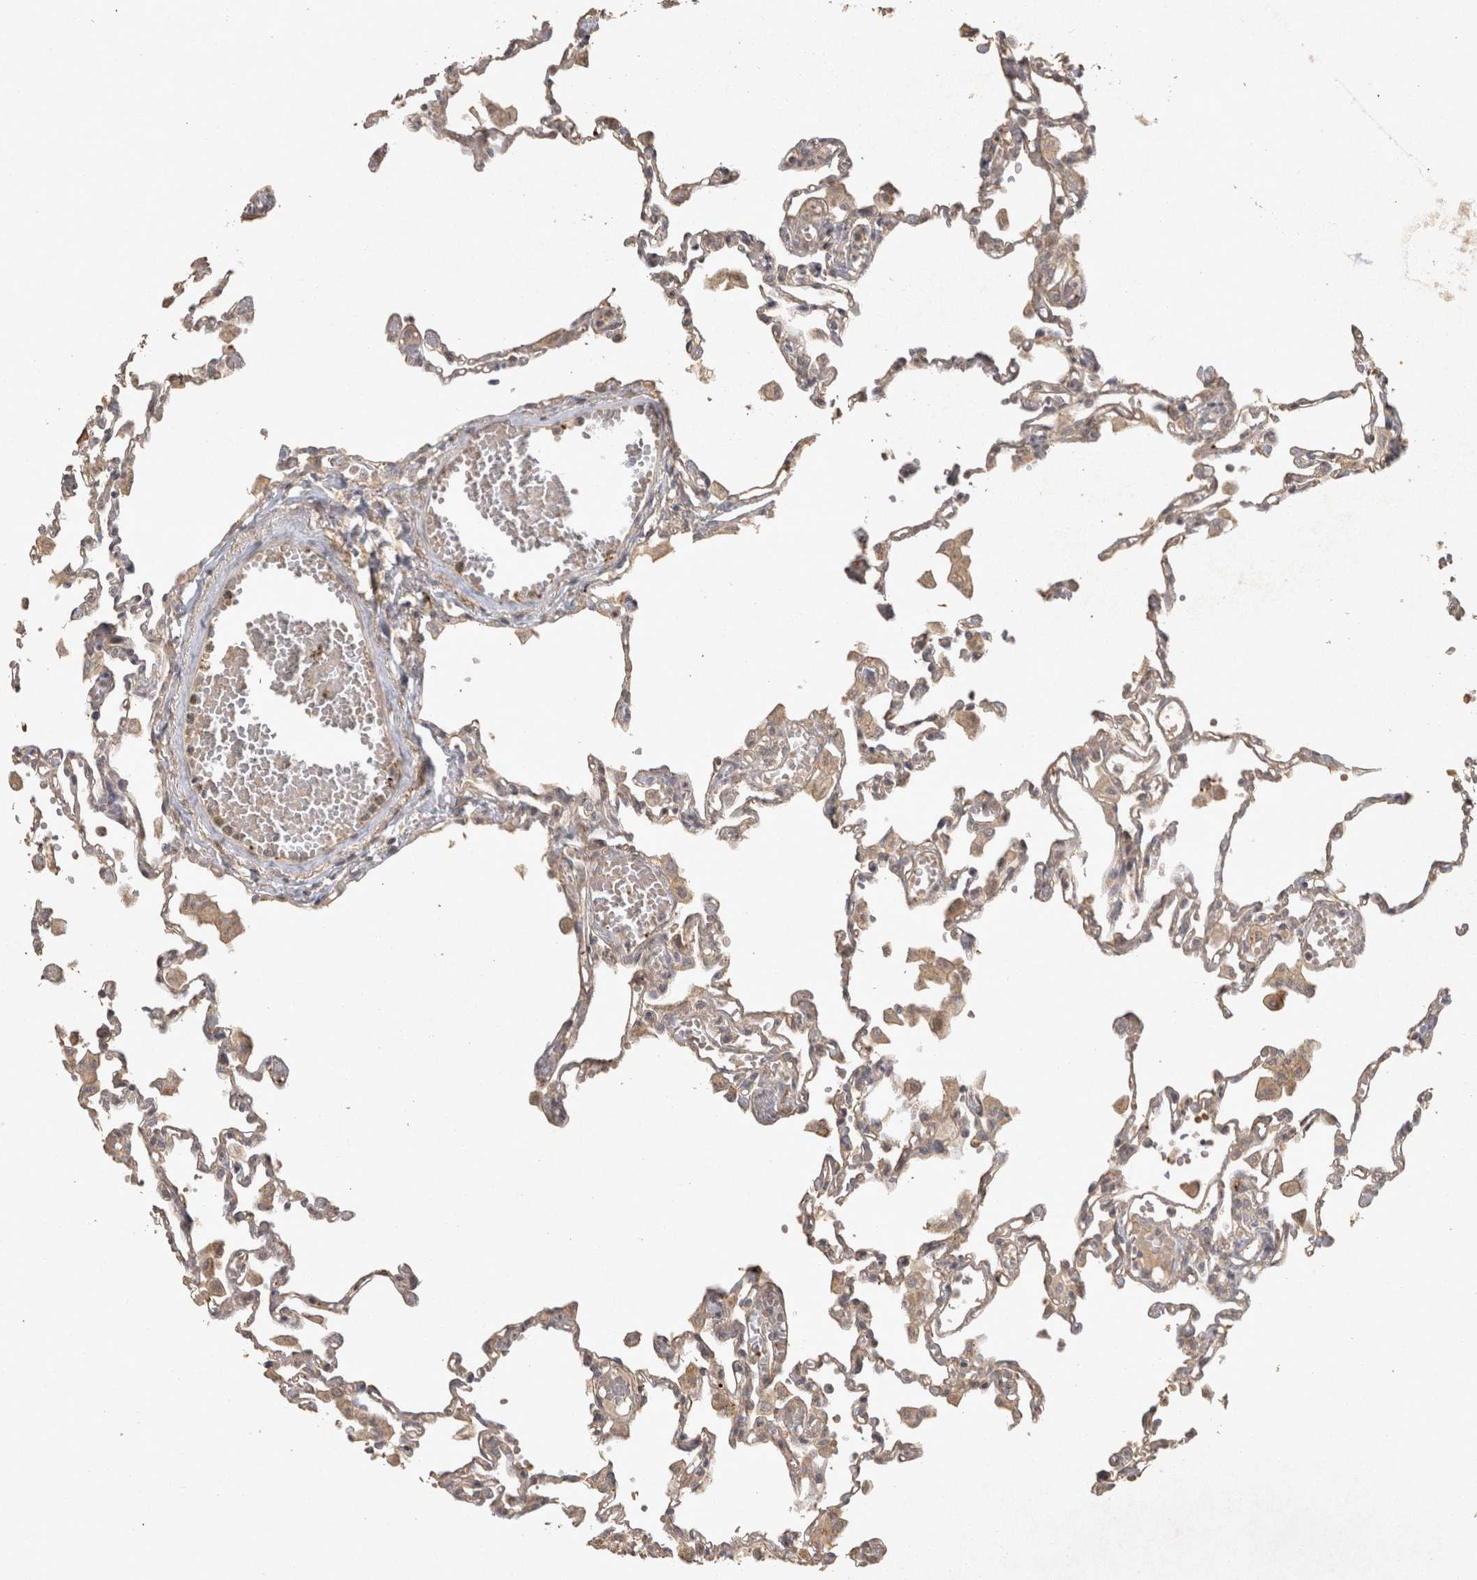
{"staining": {"intensity": "weak", "quantity": "25%-75%", "location": "cytoplasmic/membranous"}, "tissue": "lung", "cell_type": "Alveolar cells", "image_type": "normal", "snomed": [{"axis": "morphology", "description": "Normal tissue, NOS"}, {"axis": "topography", "description": "Bronchus"}, {"axis": "topography", "description": "Lung"}], "caption": "Unremarkable lung displays weak cytoplasmic/membranous expression in approximately 25%-75% of alveolar cells, visualized by immunohistochemistry. (DAB IHC with brightfield microscopy, high magnification).", "gene": "OSTN", "patient": {"sex": "female", "age": 49}}